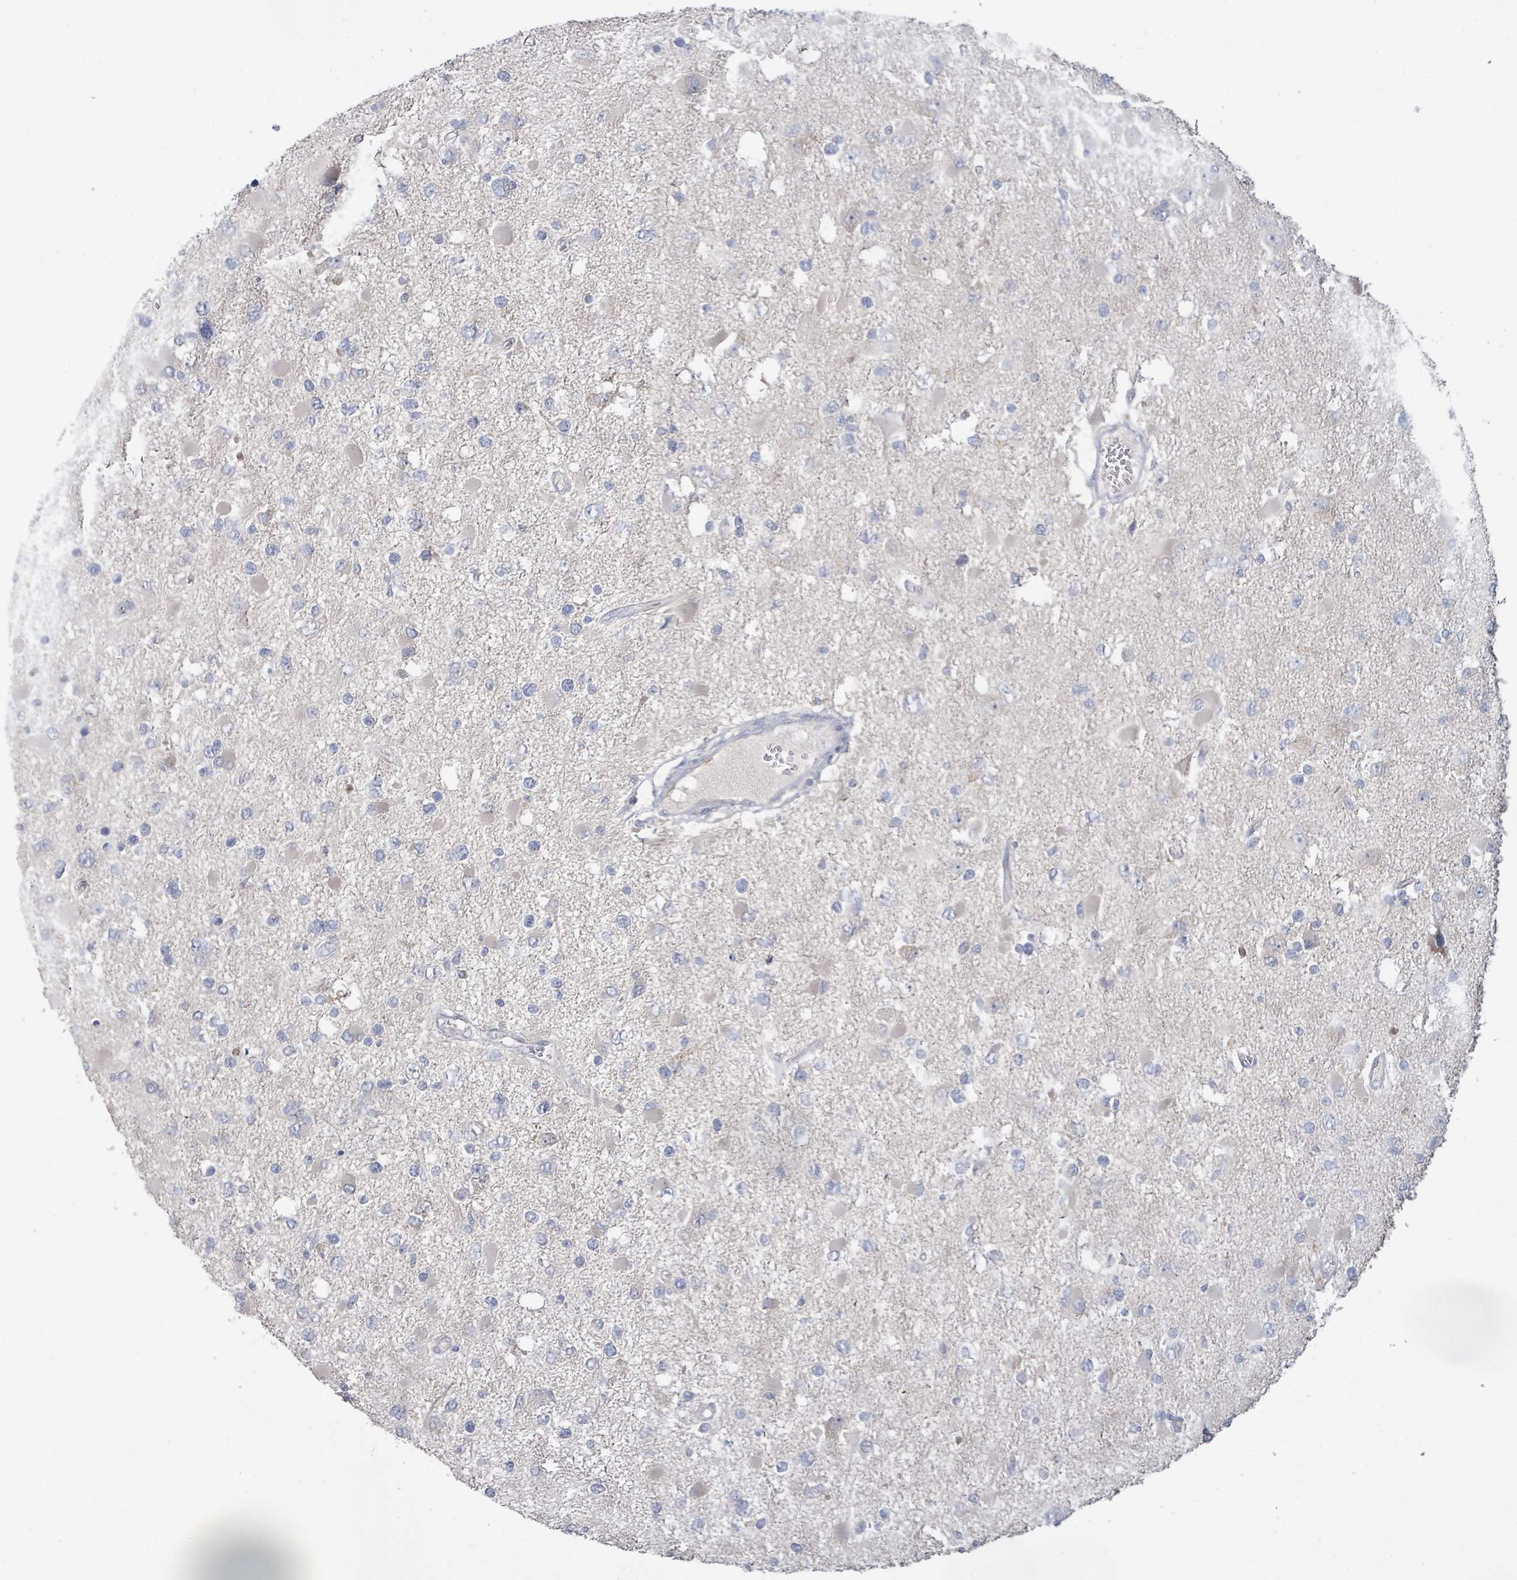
{"staining": {"intensity": "negative", "quantity": "none", "location": "none"}, "tissue": "glioma", "cell_type": "Tumor cells", "image_type": "cancer", "snomed": [{"axis": "morphology", "description": "Glioma, malignant, High grade"}, {"axis": "topography", "description": "Brain"}], "caption": "There is no significant staining in tumor cells of glioma.", "gene": "KCNS2", "patient": {"sex": "male", "age": 53}}